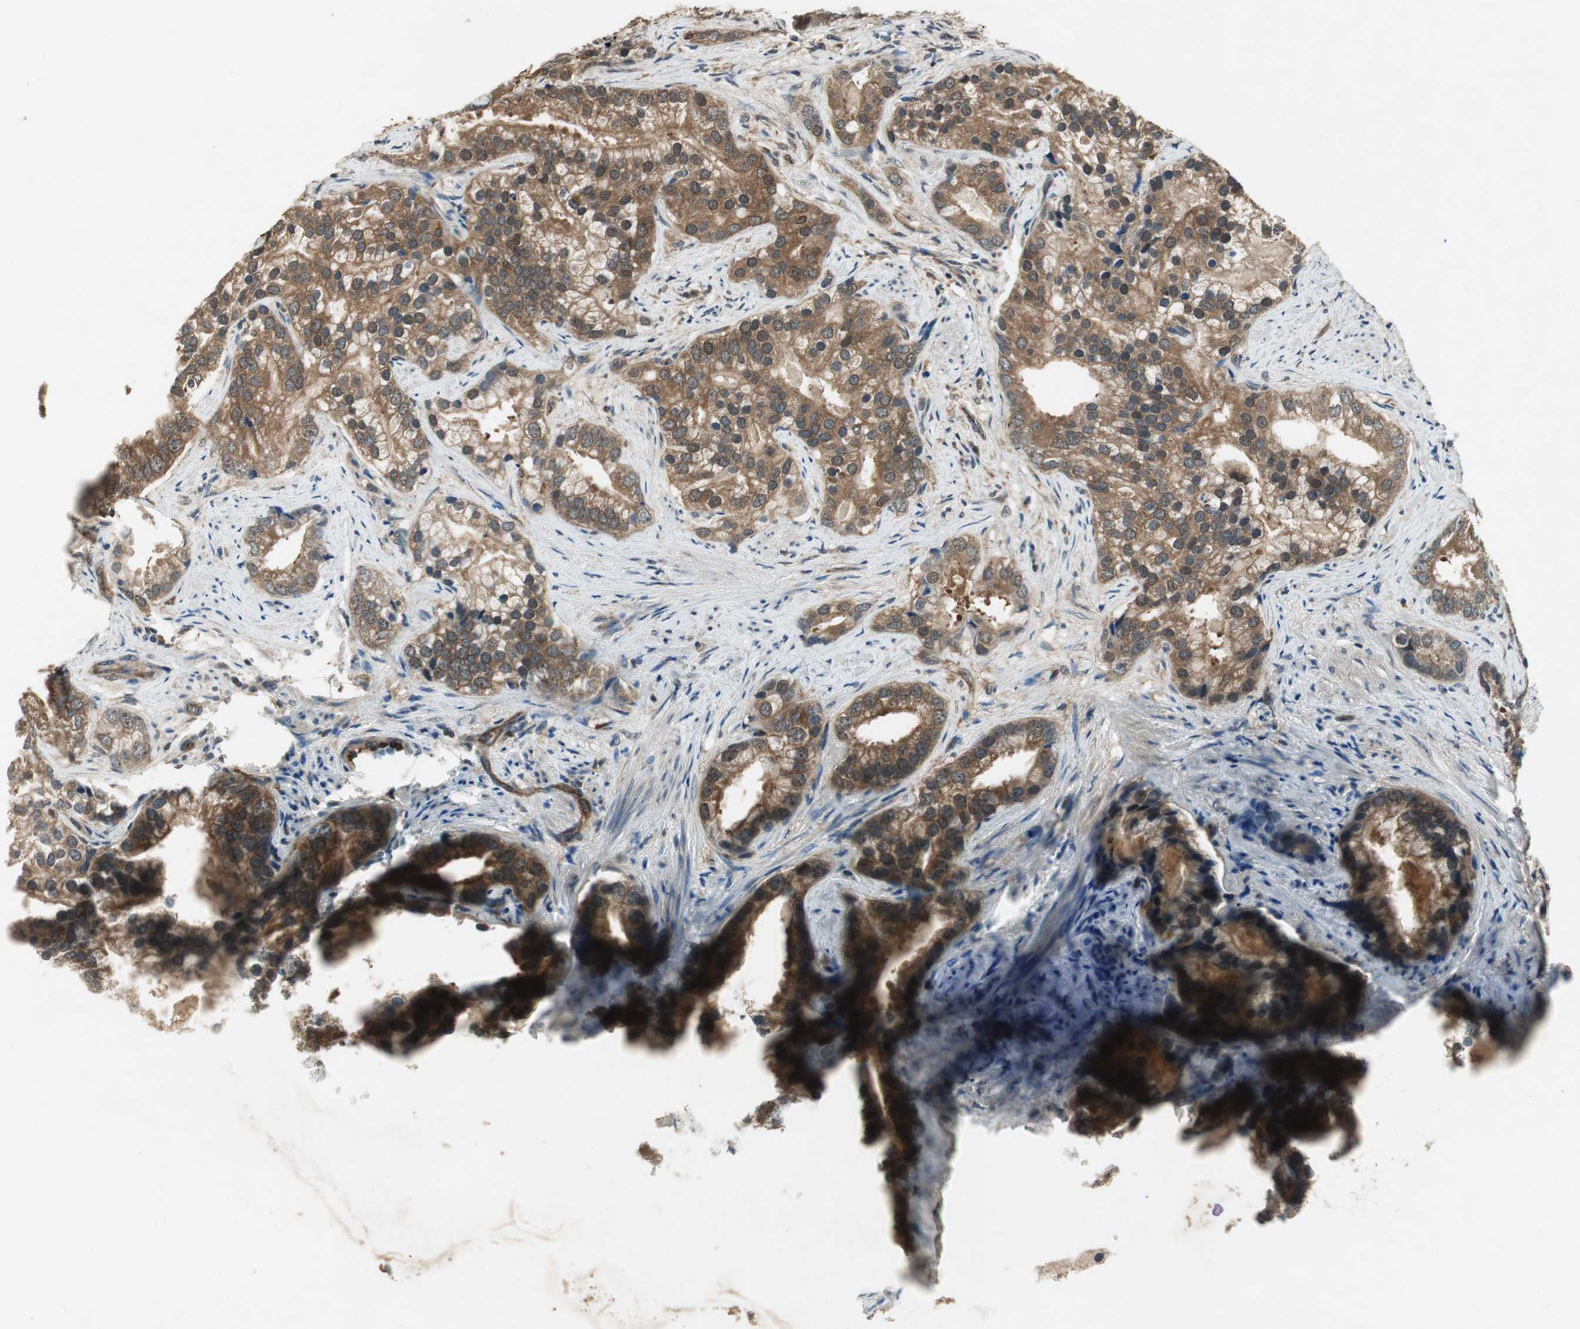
{"staining": {"intensity": "moderate", "quantity": ">75%", "location": "cytoplasmic/membranous"}, "tissue": "prostate cancer", "cell_type": "Tumor cells", "image_type": "cancer", "snomed": [{"axis": "morphology", "description": "Adenocarcinoma, Low grade"}, {"axis": "topography", "description": "Prostate"}], "caption": "Immunohistochemical staining of prostate adenocarcinoma (low-grade) demonstrates medium levels of moderate cytoplasmic/membranous positivity in approximately >75% of tumor cells. (DAB IHC with brightfield microscopy, high magnification).", "gene": "PSMB4", "patient": {"sex": "male", "age": 71}}